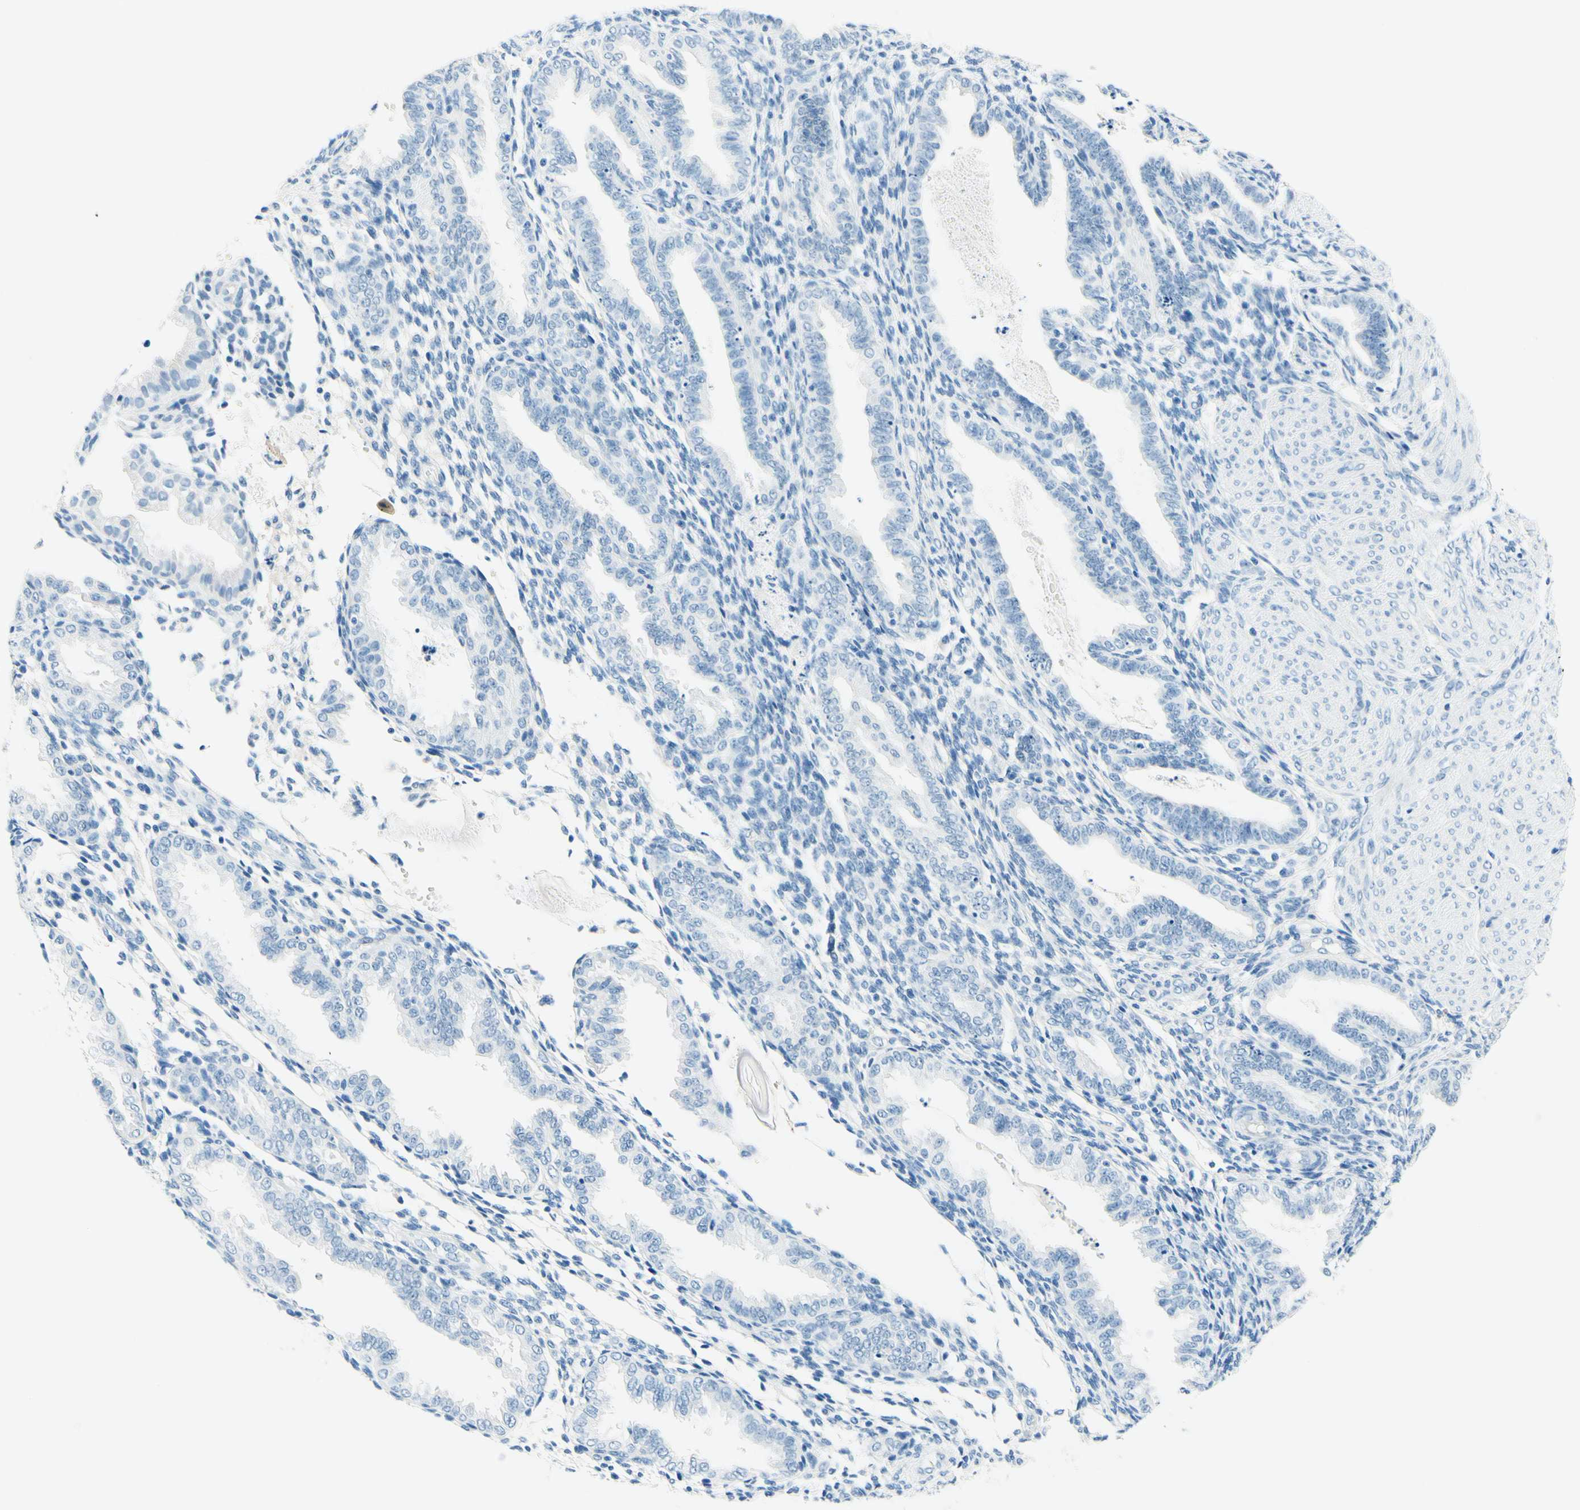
{"staining": {"intensity": "negative", "quantity": "none", "location": "none"}, "tissue": "endometrium", "cell_type": "Cells in endometrial stroma", "image_type": "normal", "snomed": [{"axis": "morphology", "description": "Normal tissue, NOS"}, {"axis": "topography", "description": "Endometrium"}], "caption": "This image is of unremarkable endometrium stained with immunohistochemistry to label a protein in brown with the nuclei are counter-stained blue. There is no positivity in cells in endometrial stroma. The staining is performed using DAB brown chromogen with nuclei counter-stained in using hematoxylin.", "gene": "PASD1", "patient": {"sex": "female", "age": 33}}